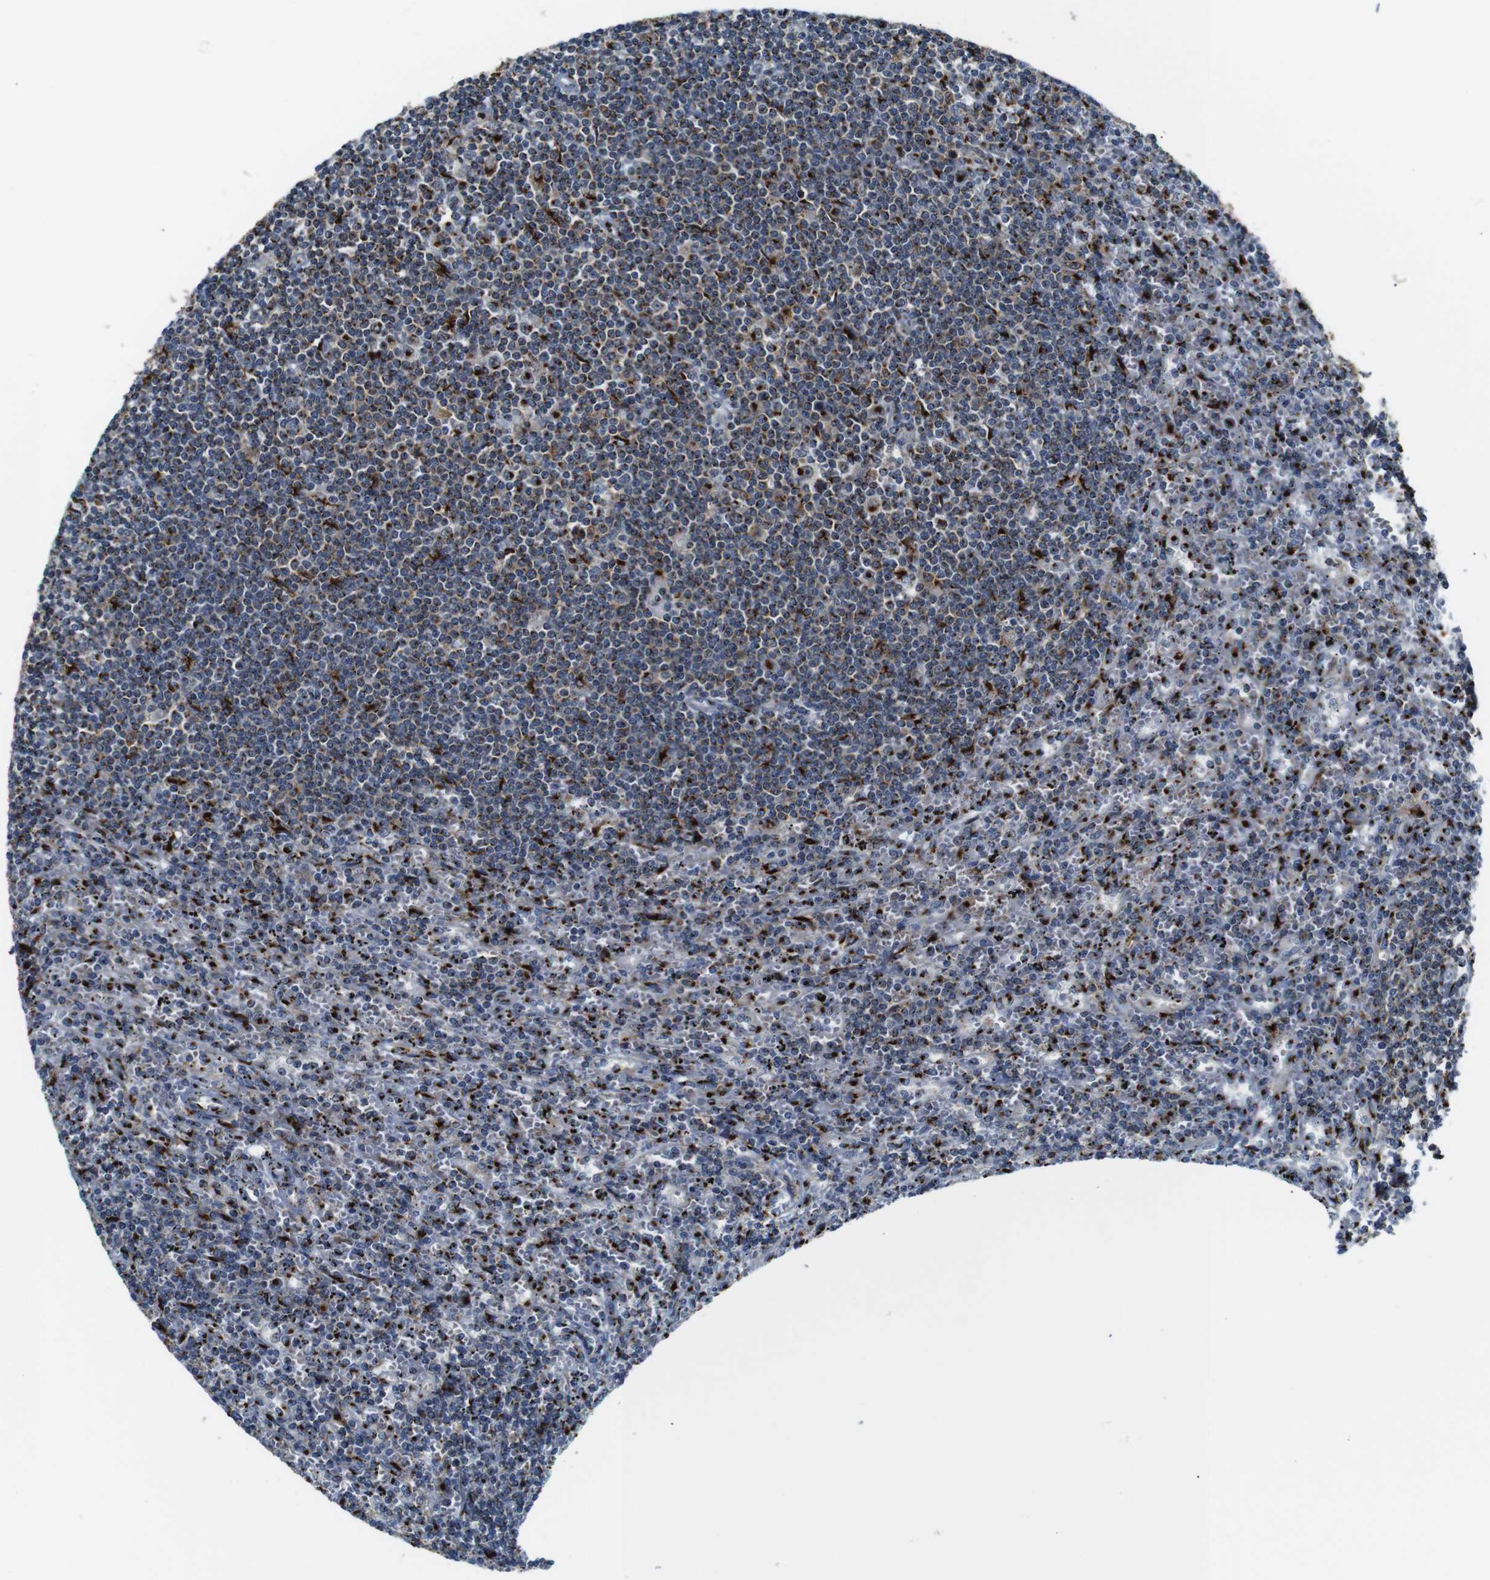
{"staining": {"intensity": "moderate", "quantity": "25%-75%", "location": "cytoplasmic/membranous"}, "tissue": "lymphoma", "cell_type": "Tumor cells", "image_type": "cancer", "snomed": [{"axis": "morphology", "description": "Malignant lymphoma, non-Hodgkin's type, Low grade"}, {"axis": "topography", "description": "Spleen"}], "caption": "The image shows staining of low-grade malignant lymphoma, non-Hodgkin's type, revealing moderate cytoplasmic/membranous protein expression (brown color) within tumor cells.", "gene": "TGOLN2", "patient": {"sex": "male", "age": 76}}